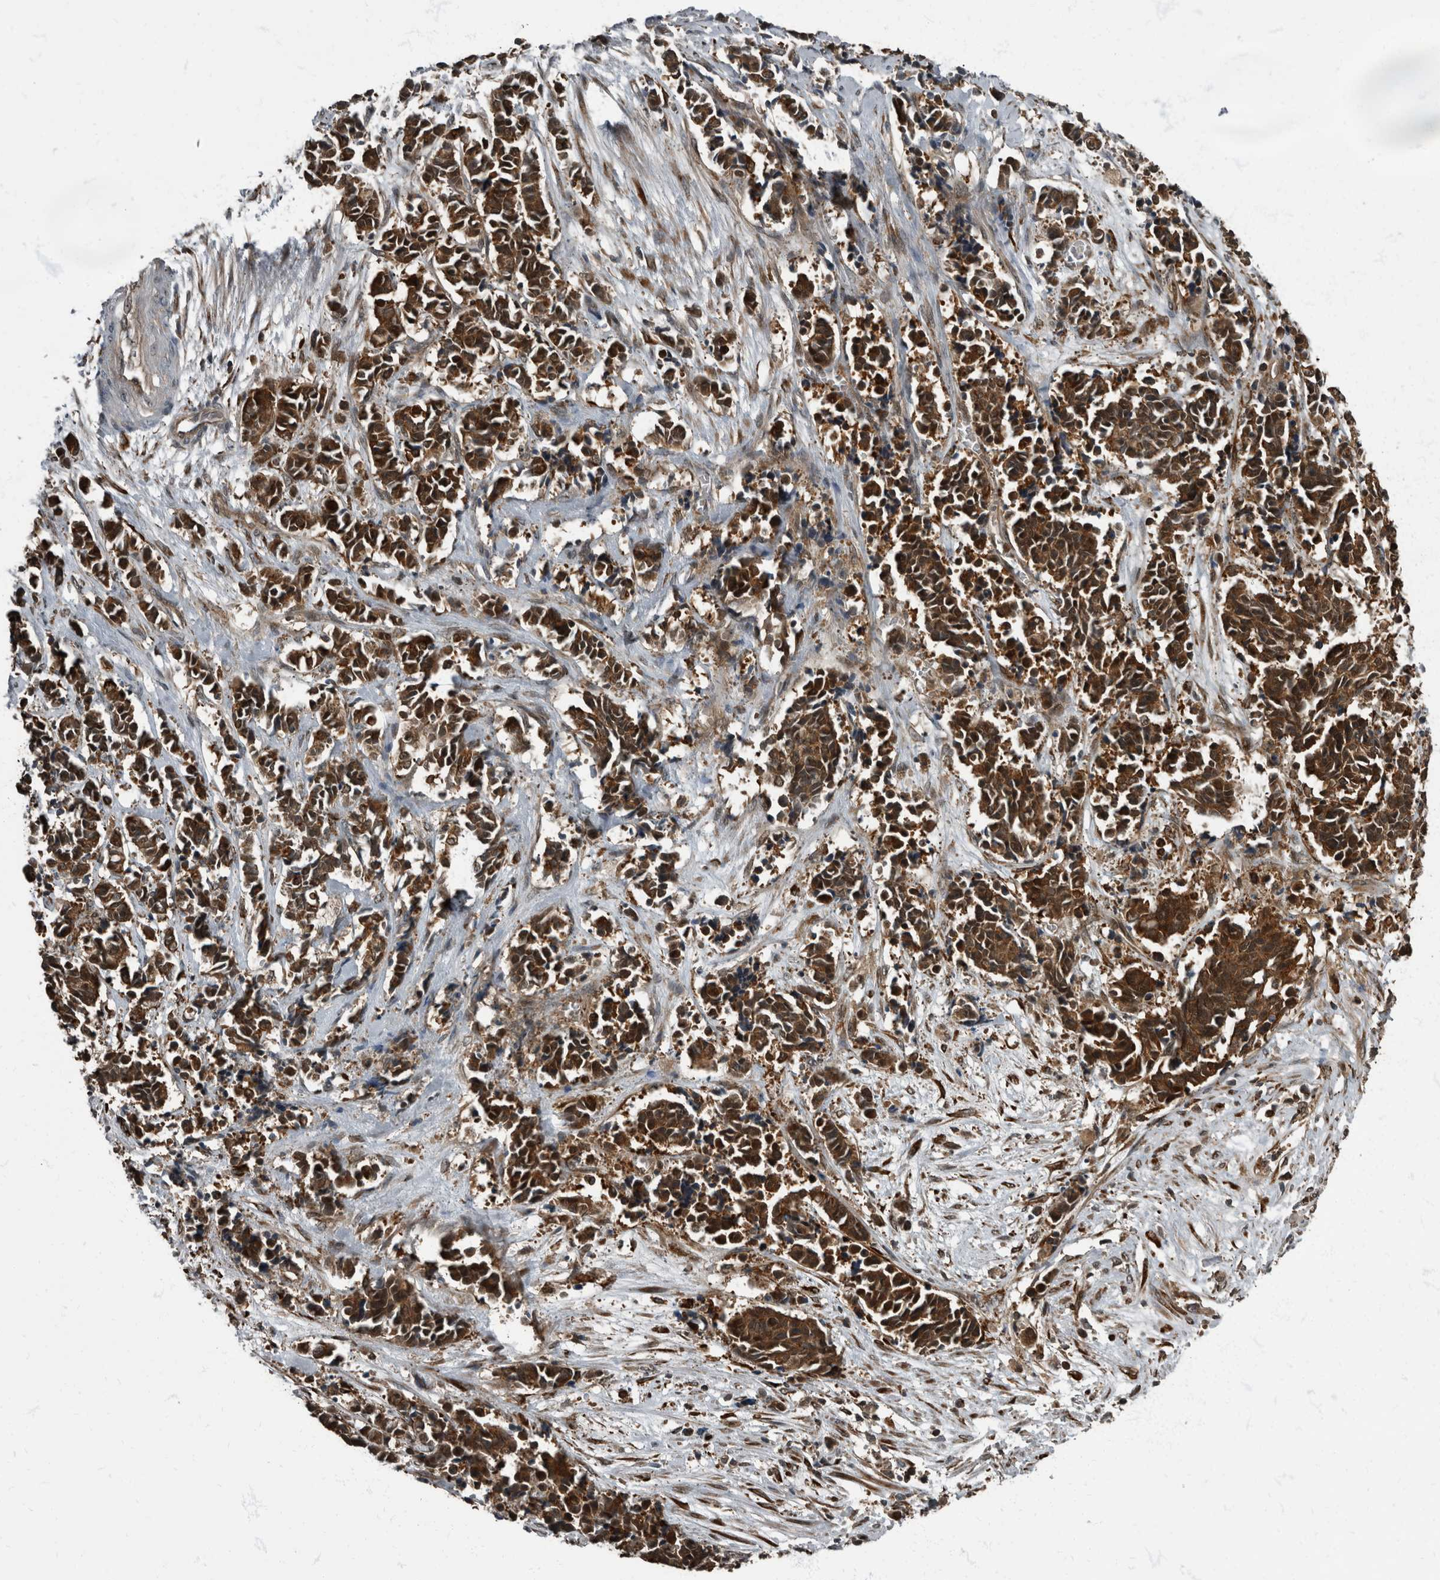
{"staining": {"intensity": "strong", "quantity": ">75%", "location": "cytoplasmic/membranous"}, "tissue": "cervical cancer", "cell_type": "Tumor cells", "image_type": "cancer", "snomed": [{"axis": "morphology", "description": "Normal tissue, NOS"}, {"axis": "morphology", "description": "Squamous cell carcinoma, NOS"}, {"axis": "topography", "description": "Cervix"}], "caption": "Tumor cells exhibit strong cytoplasmic/membranous expression in approximately >75% of cells in squamous cell carcinoma (cervical). The staining was performed using DAB (3,3'-diaminobenzidine), with brown indicating positive protein expression. Nuclei are stained blue with hematoxylin.", "gene": "RABGGTB", "patient": {"sex": "female", "age": 35}}